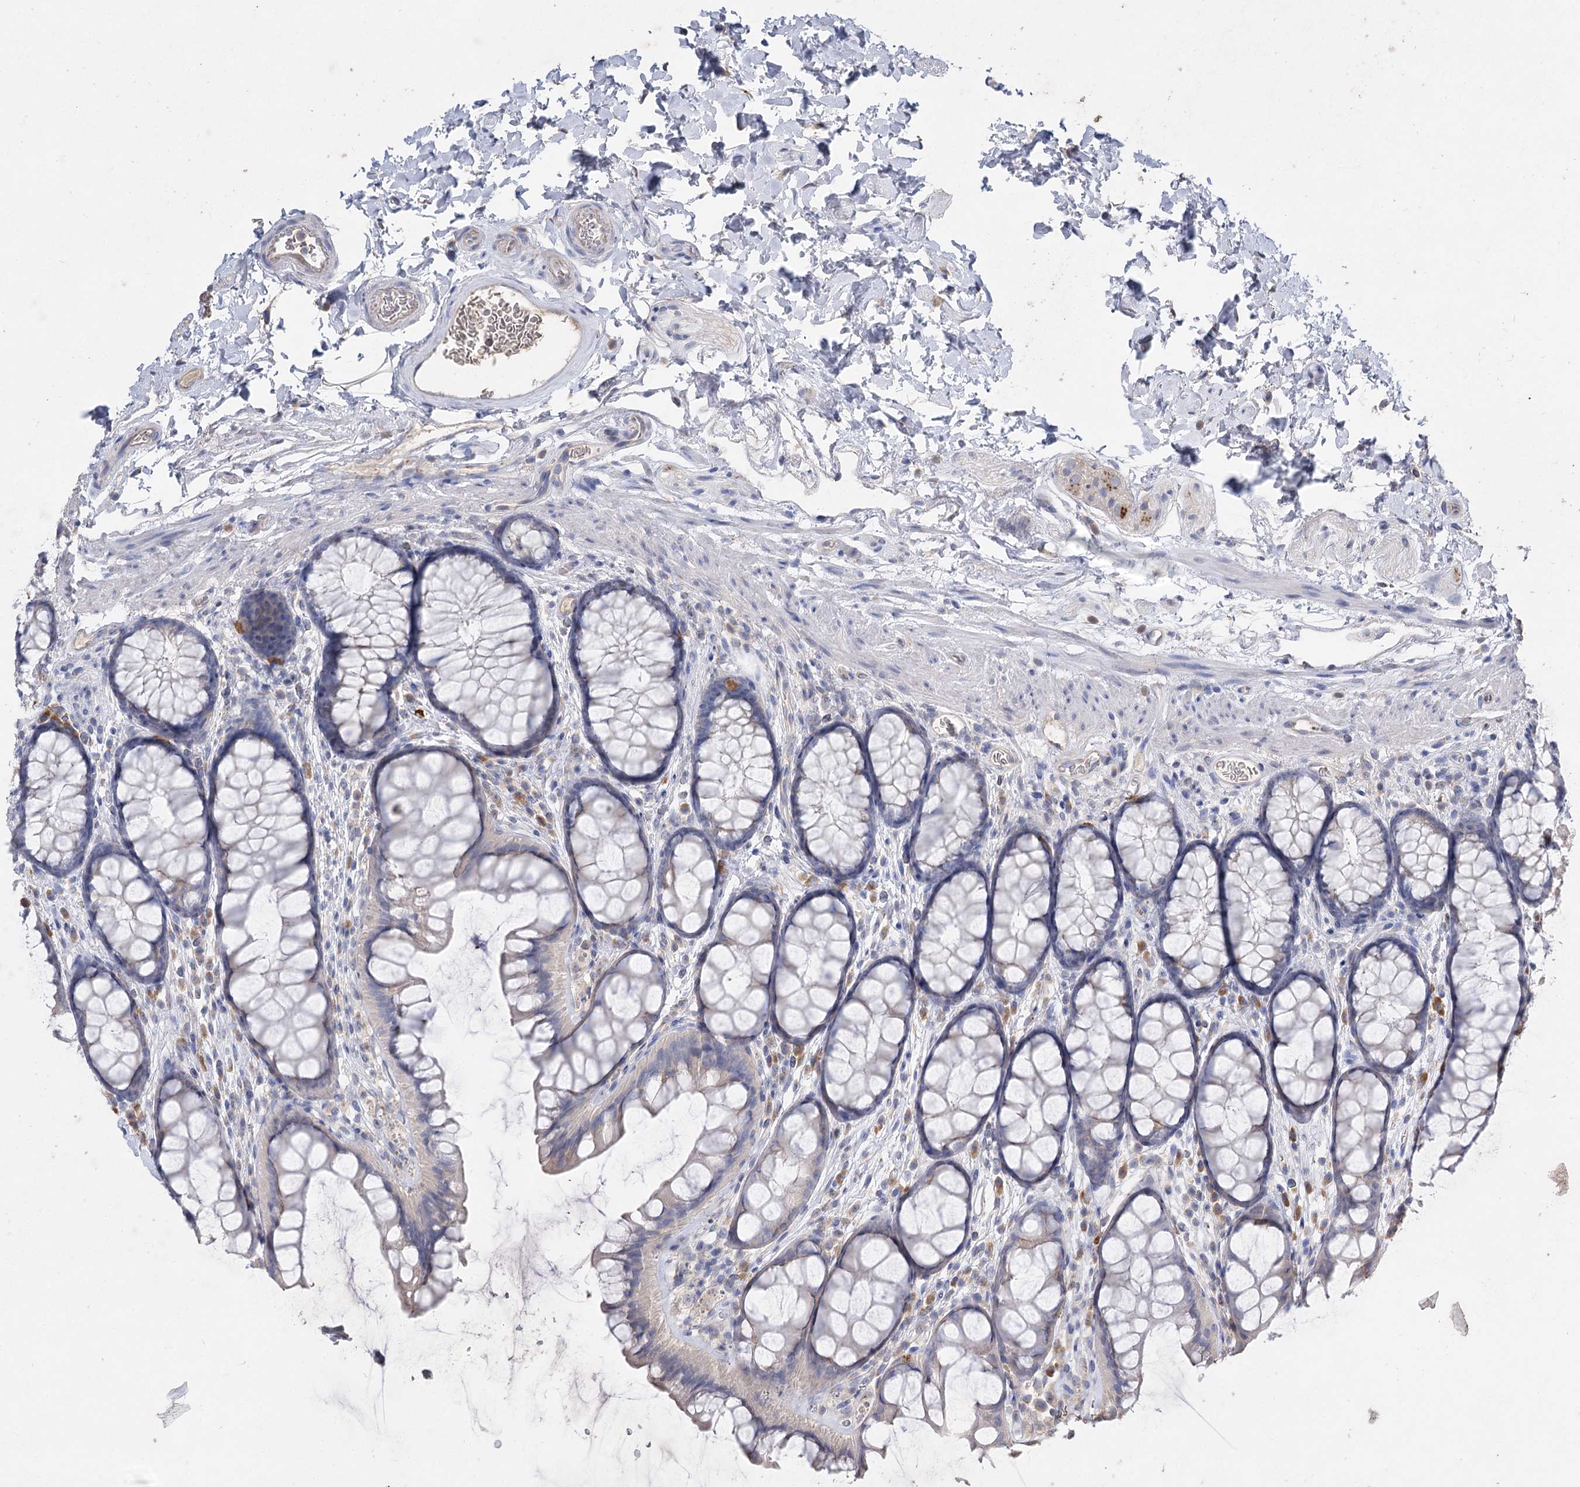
{"staining": {"intensity": "negative", "quantity": "none", "location": "none"}, "tissue": "colon", "cell_type": "Endothelial cells", "image_type": "normal", "snomed": [{"axis": "morphology", "description": "Normal tissue, NOS"}, {"axis": "topography", "description": "Colon"}], "caption": "A photomicrograph of colon stained for a protein displays no brown staining in endothelial cells. The staining was performed using DAB to visualize the protein expression in brown, while the nuclei were stained in blue with hematoxylin (Magnification: 20x).", "gene": "IL1RAP", "patient": {"sex": "female", "age": 82}}